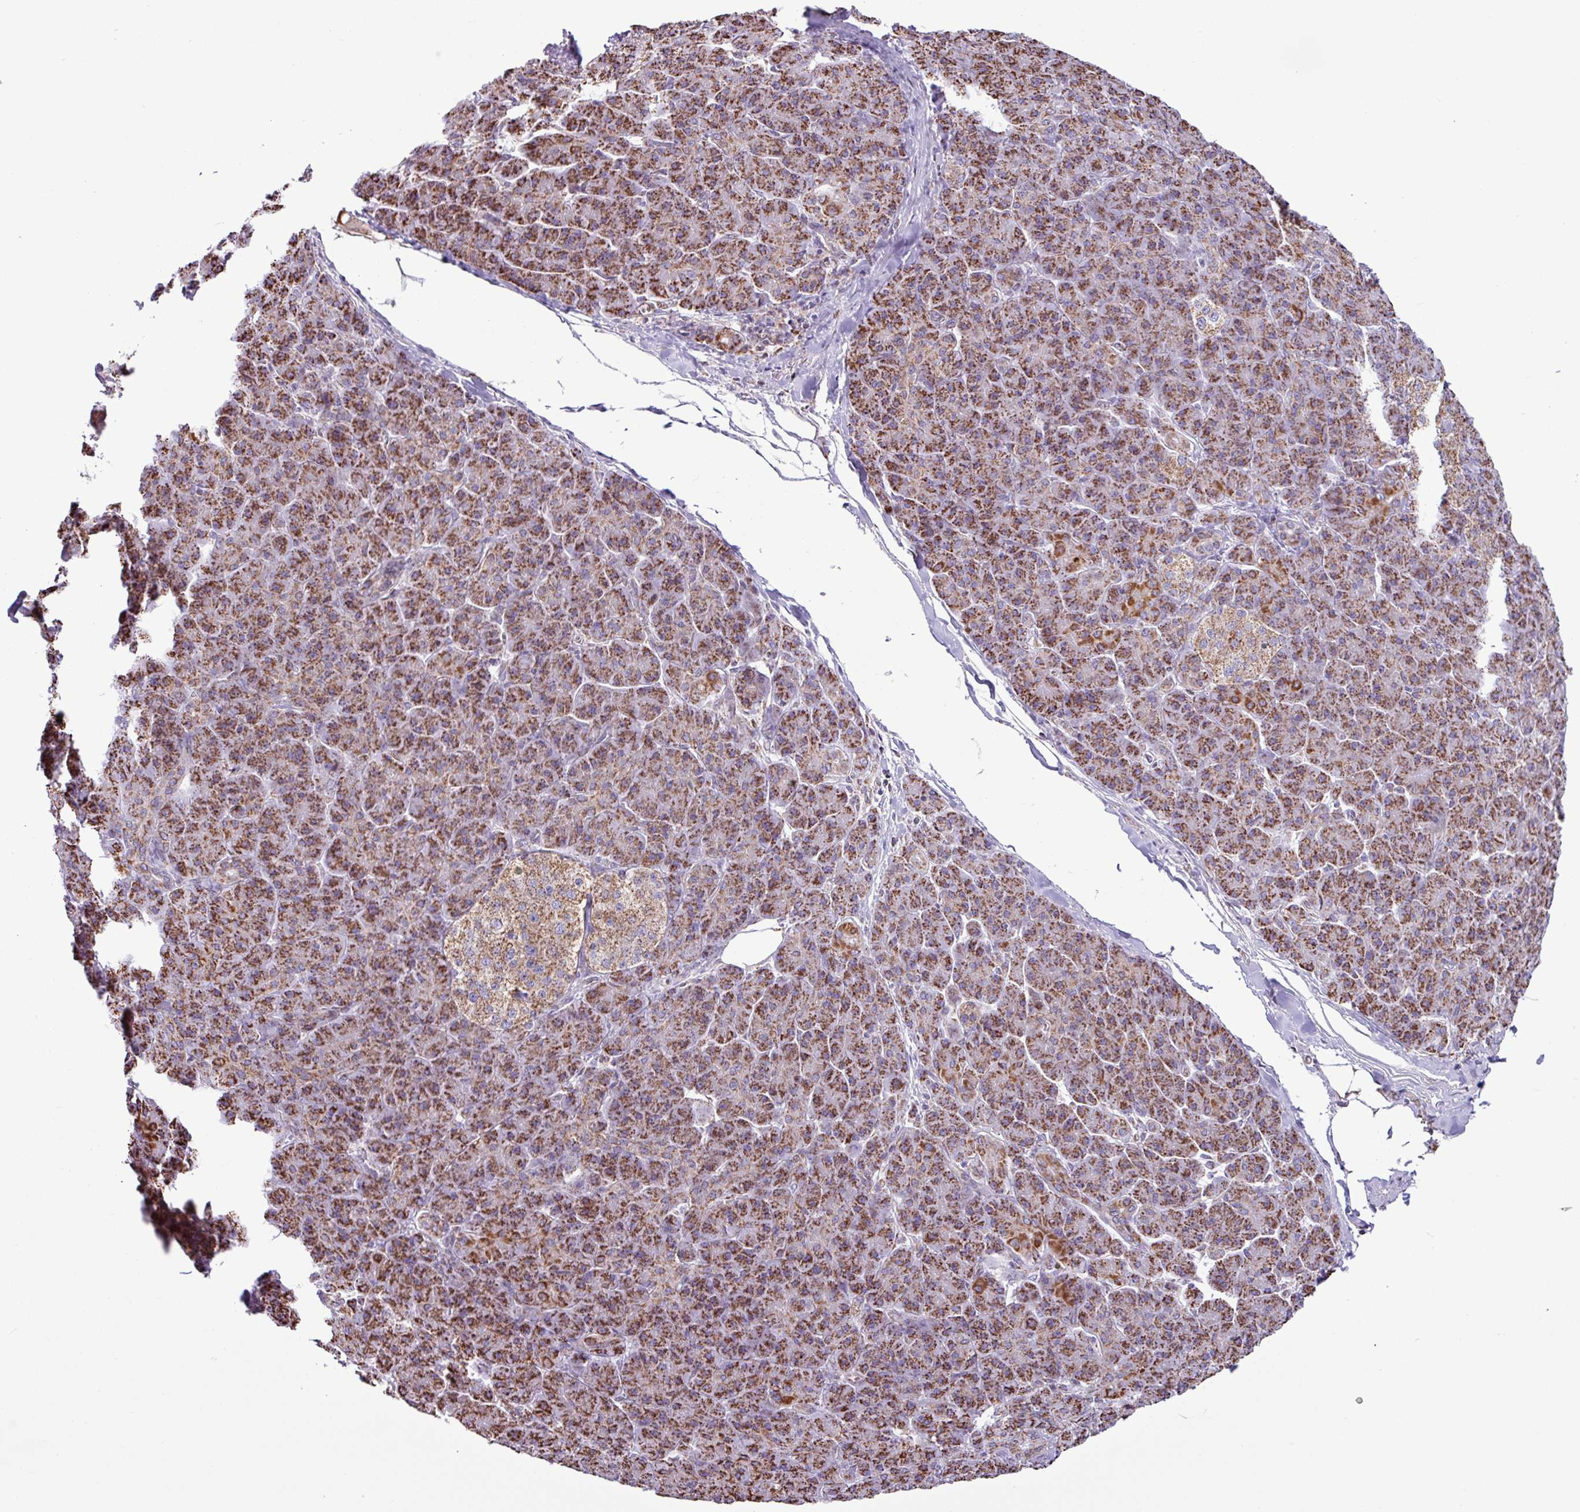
{"staining": {"intensity": "strong", "quantity": ">75%", "location": "cytoplasmic/membranous"}, "tissue": "pancreatic cancer", "cell_type": "Tumor cells", "image_type": "cancer", "snomed": [{"axis": "morphology", "description": "Adenocarcinoma, NOS"}, {"axis": "topography", "description": "Pancreas"}], "caption": "IHC (DAB (3,3'-diaminobenzidine)) staining of human adenocarcinoma (pancreatic) reveals strong cytoplasmic/membranous protein expression in approximately >75% of tumor cells. (DAB = brown stain, brightfield microscopy at high magnification).", "gene": "RTL3", "patient": {"sex": "male", "age": 61}}